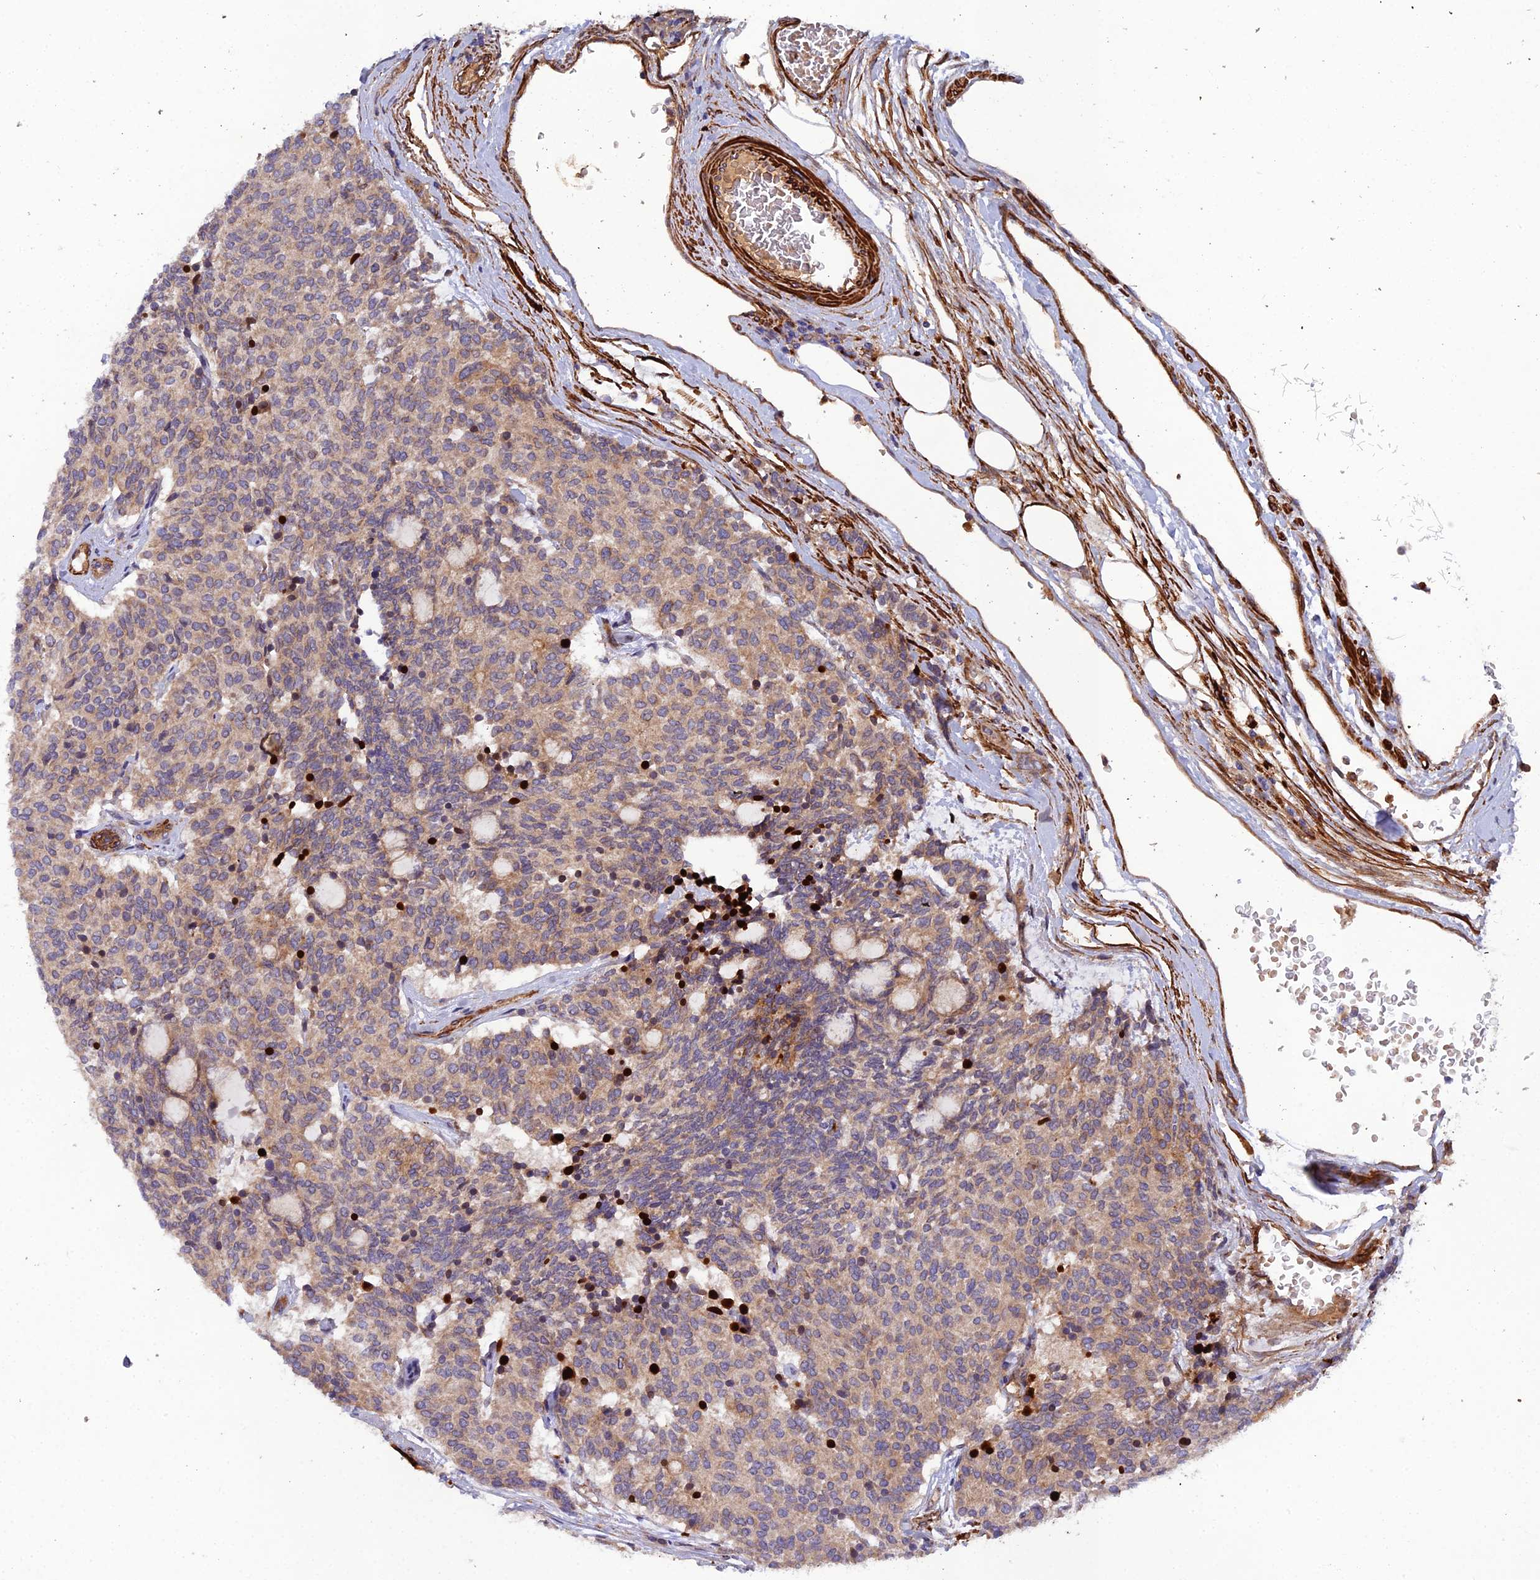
{"staining": {"intensity": "weak", "quantity": "25%-75%", "location": "cytoplasmic/membranous"}, "tissue": "carcinoid", "cell_type": "Tumor cells", "image_type": "cancer", "snomed": [{"axis": "morphology", "description": "Carcinoid, malignant, NOS"}, {"axis": "topography", "description": "Pancreas"}], "caption": "Brown immunohistochemical staining in malignant carcinoid displays weak cytoplasmic/membranous positivity in approximately 25%-75% of tumor cells.", "gene": "RALGAPA2", "patient": {"sex": "female", "age": 54}}